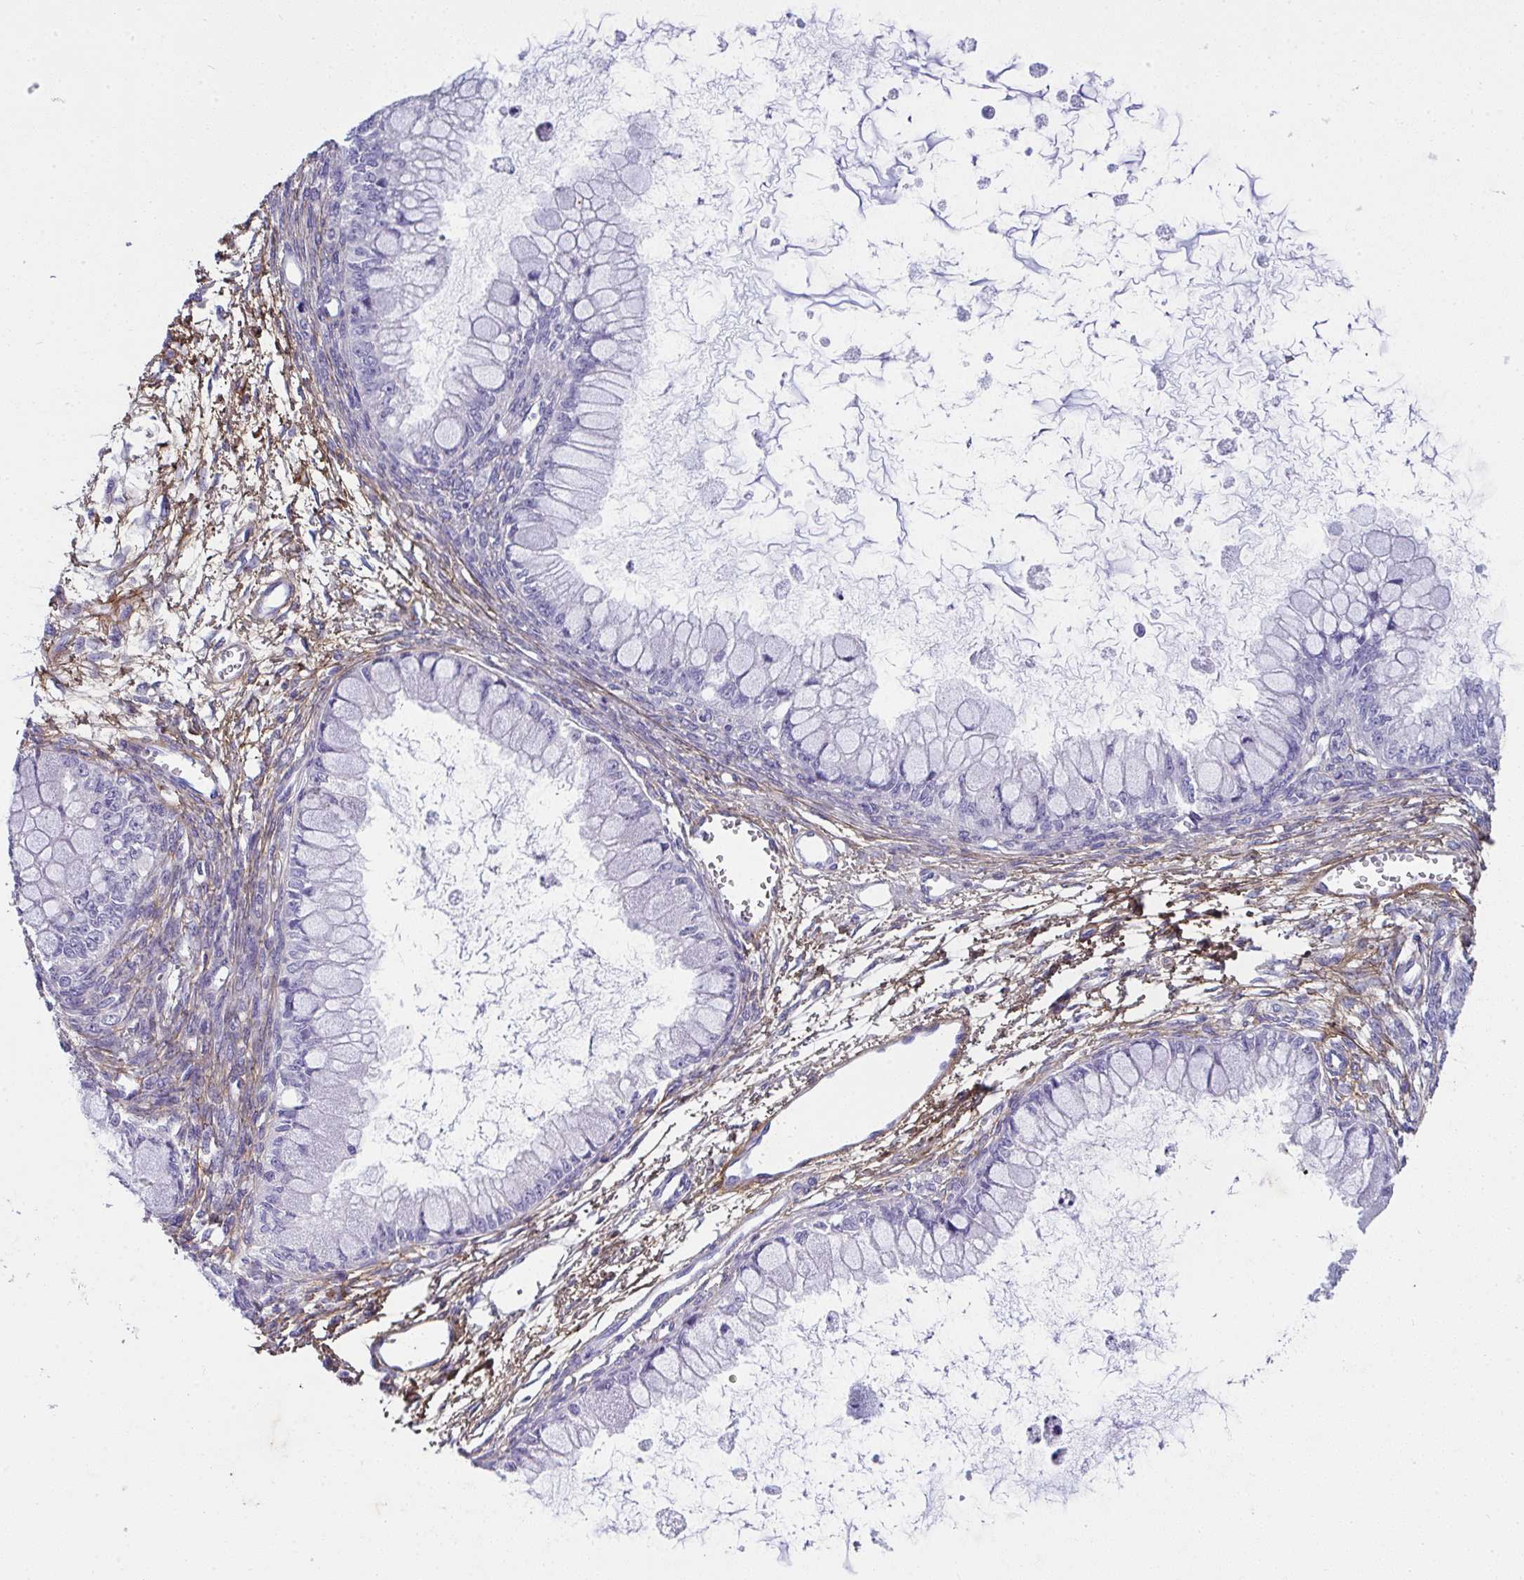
{"staining": {"intensity": "negative", "quantity": "none", "location": "none"}, "tissue": "ovarian cancer", "cell_type": "Tumor cells", "image_type": "cancer", "snomed": [{"axis": "morphology", "description": "Cystadenocarcinoma, mucinous, NOS"}, {"axis": "topography", "description": "Ovary"}], "caption": "A histopathology image of human ovarian cancer is negative for staining in tumor cells.", "gene": "LHFPL6", "patient": {"sex": "female", "age": 34}}